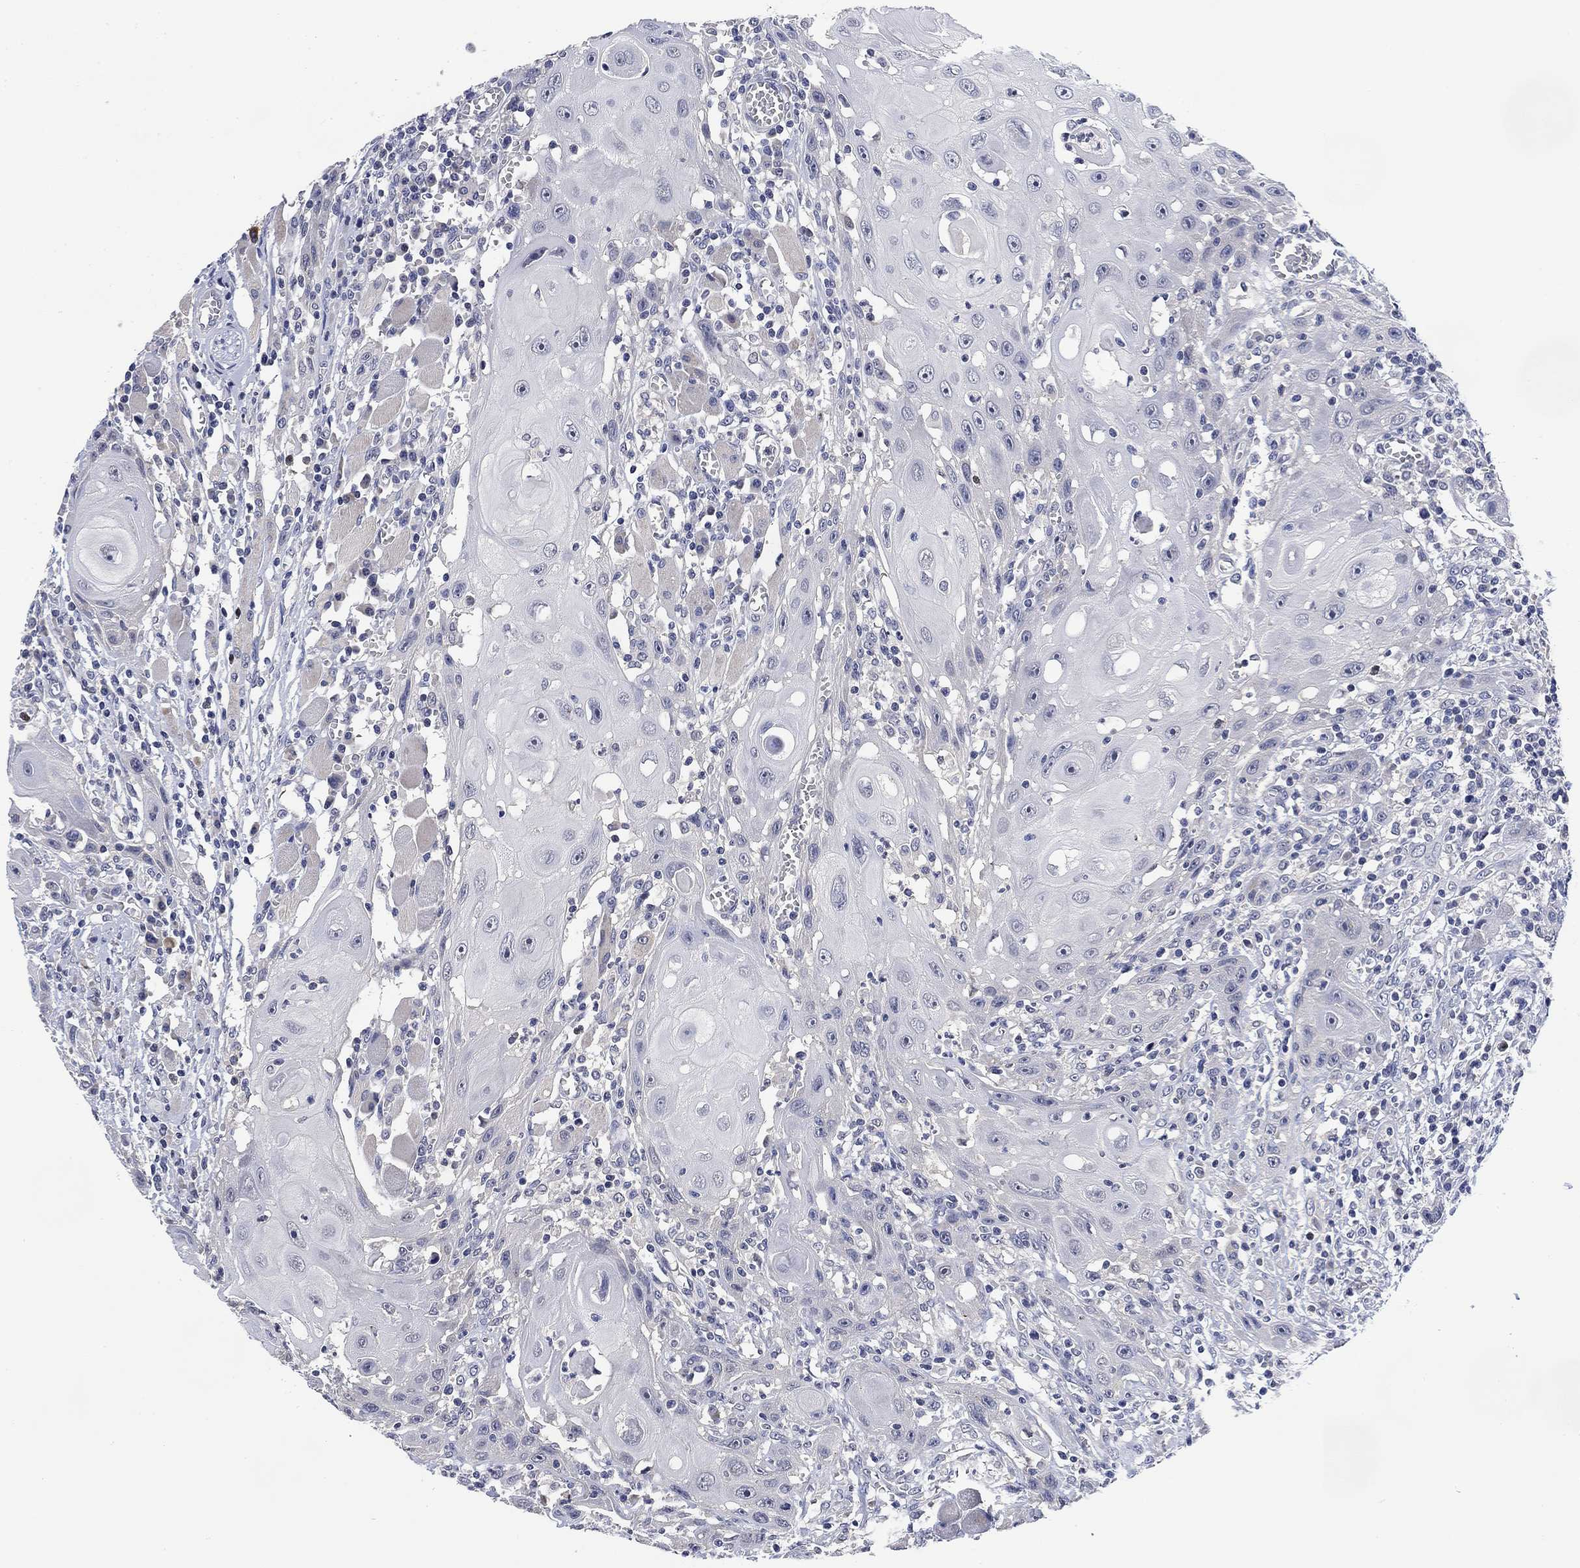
{"staining": {"intensity": "negative", "quantity": "none", "location": "none"}, "tissue": "head and neck cancer", "cell_type": "Tumor cells", "image_type": "cancer", "snomed": [{"axis": "morphology", "description": "Normal tissue, NOS"}, {"axis": "morphology", "description": "Squamous cell carcinoma, NOS"}, {"axis": "topography", "description": "Oral tissue"}, {"axis": "topography", "description": "Head-Neck"}], "caption": "High power microscopy image of an IHC histopathology image of head and neck cancer, revealing no significant staining in tumor cells. (Stains: DAB immunohistochemistry with hematoxylin counter stain, Microscopy: brightfield microscopy at high magnification).", "gene": "DAZL", "patient": {"sex": "male", "age": 71}}